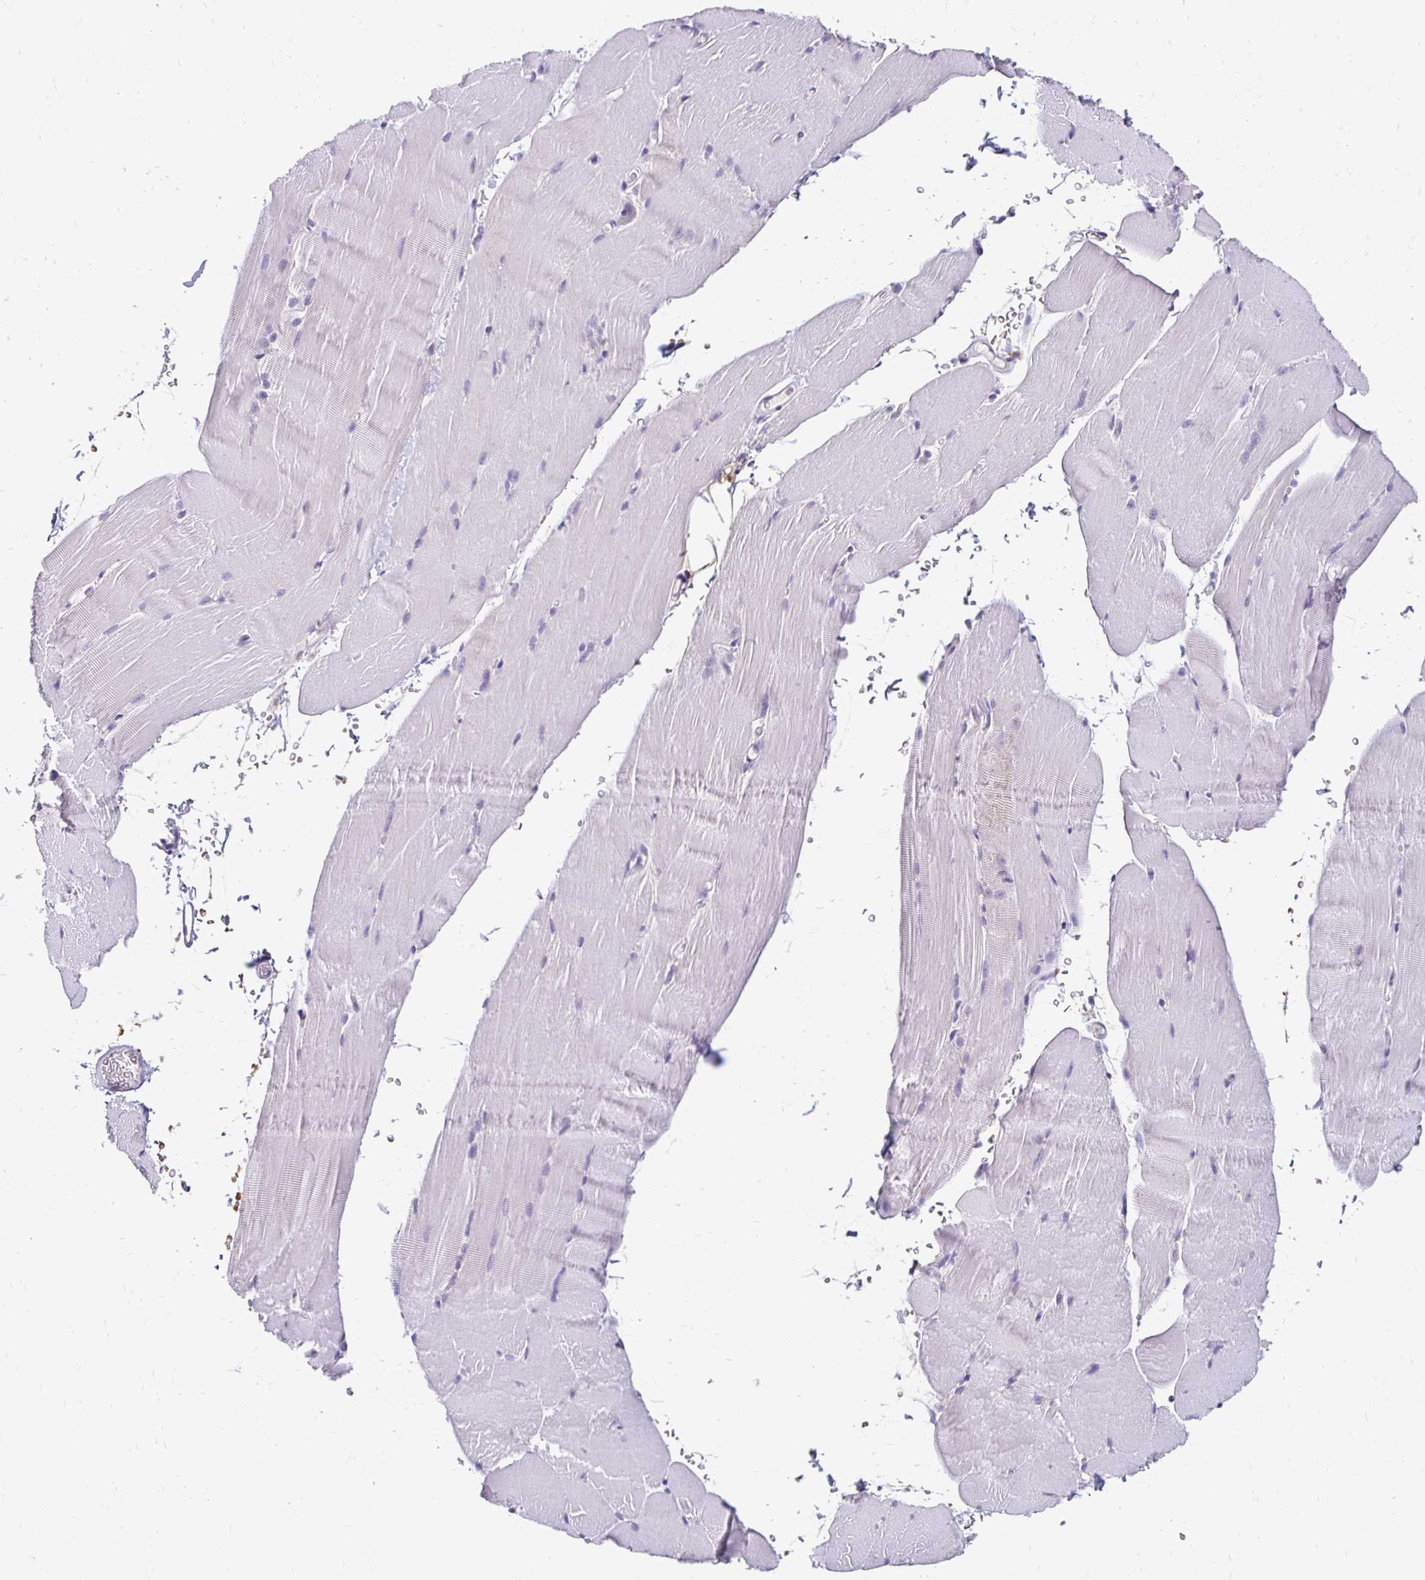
{"staining": {"intensity": "negative", "quantity": "none", "location": "none"}, "tissue": "skeletal muscle", "cell_type": "Myocytes", "image_type": "normal", "snomed": [{"axis": "morphology", "description": "Normal tissue, NOS"}, {"axis": "topography", "description": "Skeletal muscle"}], "caption": "This histopathology image is of normal skeletal muscle stained with IHC to label a protein in brown with the nuclei are counter-stained blue. There is no expression in myocytes. (Brightfield microscopy of DAB (3,3'-diaminobenzidine) immunohistochemistry (IHC) at high magnification).", "gene": "GK2", "patient": {"sex": "female", "age": 37}}